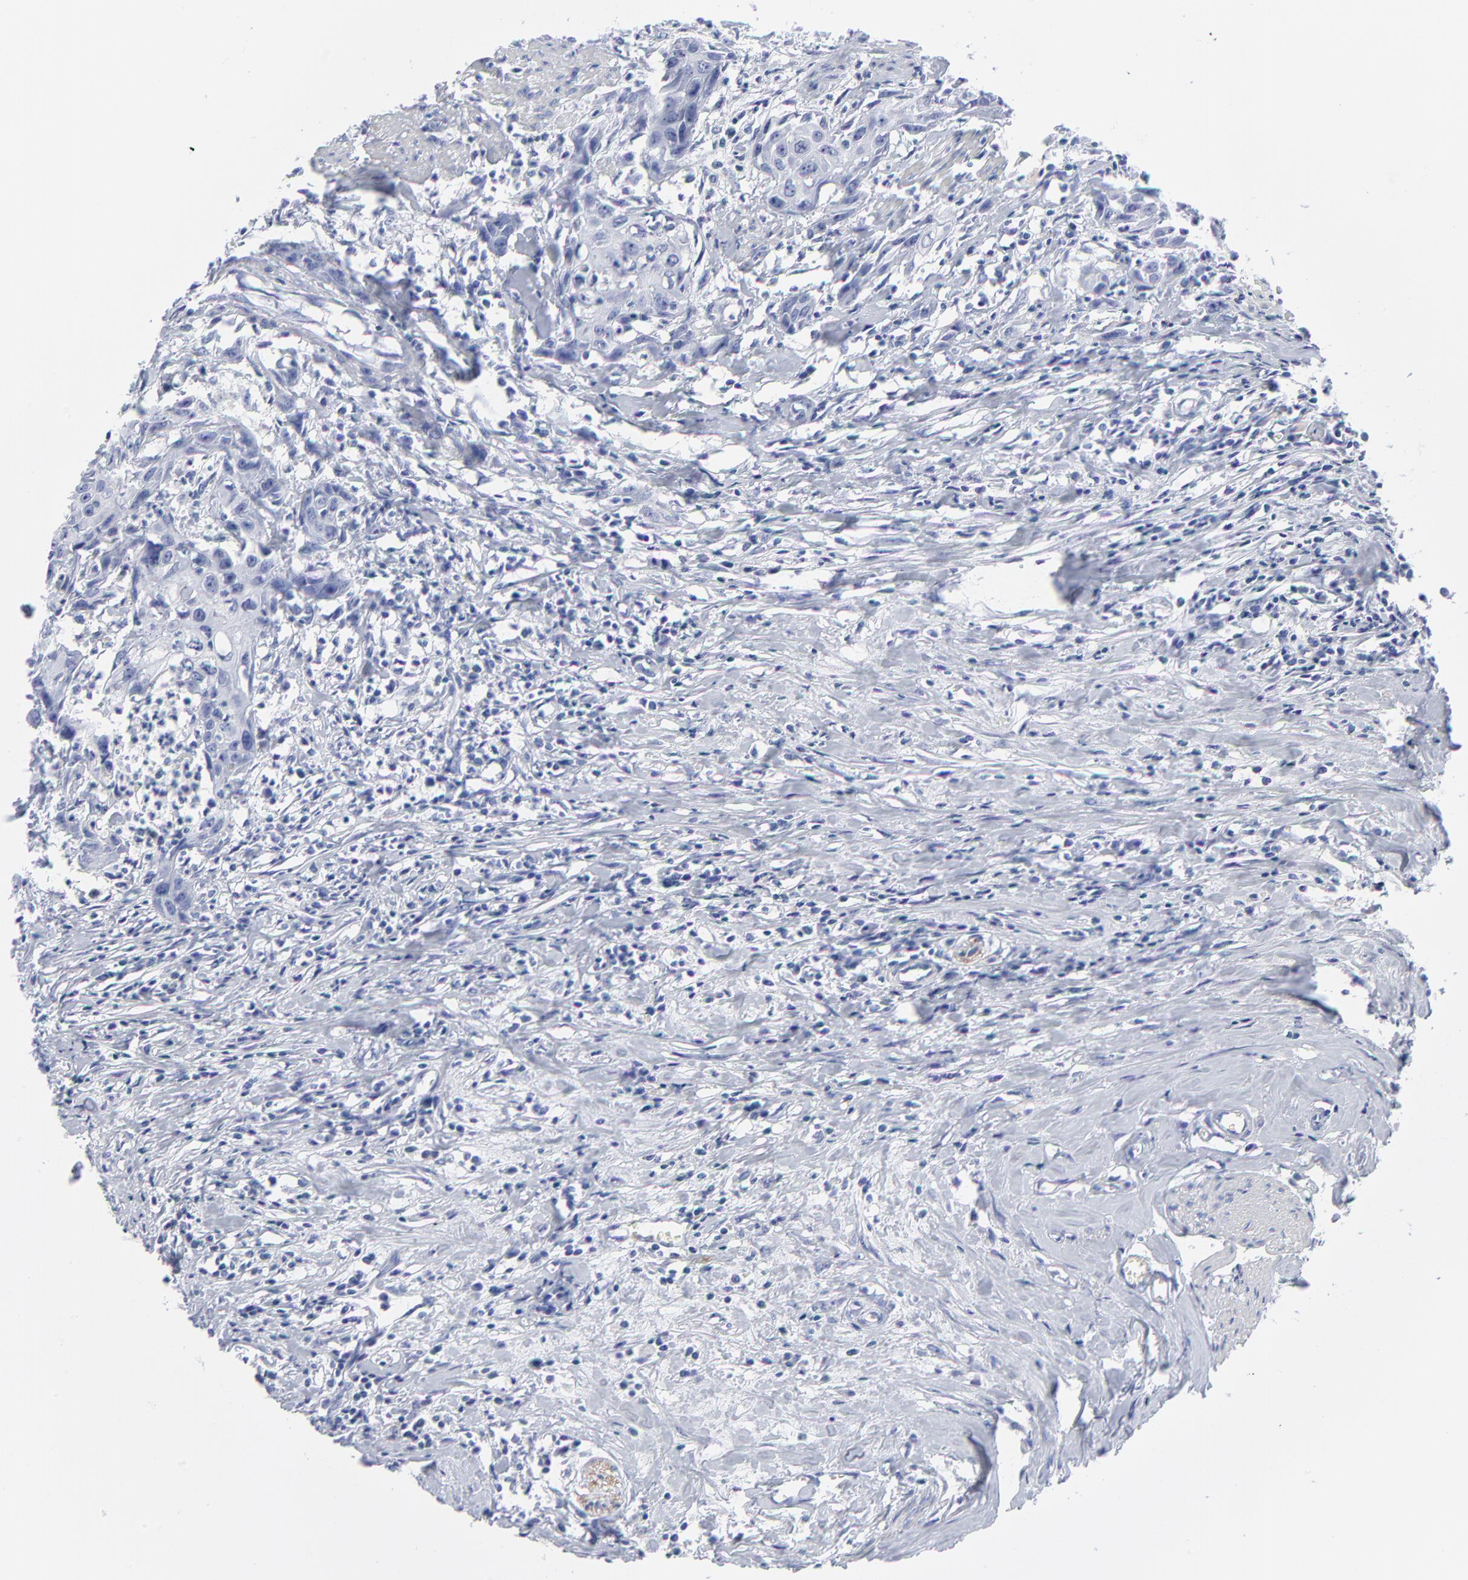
{"staining": {"intensity": "negative", "quantity": "none", "location": "none"}, "tissue": "urothelial cancer", "cell_type": "Tumor cells", "image_type": "cancer", "snomed": [{"axis": "morphology", "description": "Urothelial carcinoma, High grade"}, {"axis": "topography", "description": "Urinary bladder"}], "caption": "Tumor cells are negative for protein expression in human urothelial cancer.", "gene": "CNTN3", "patient": {"sex": "male", "age": 54}}